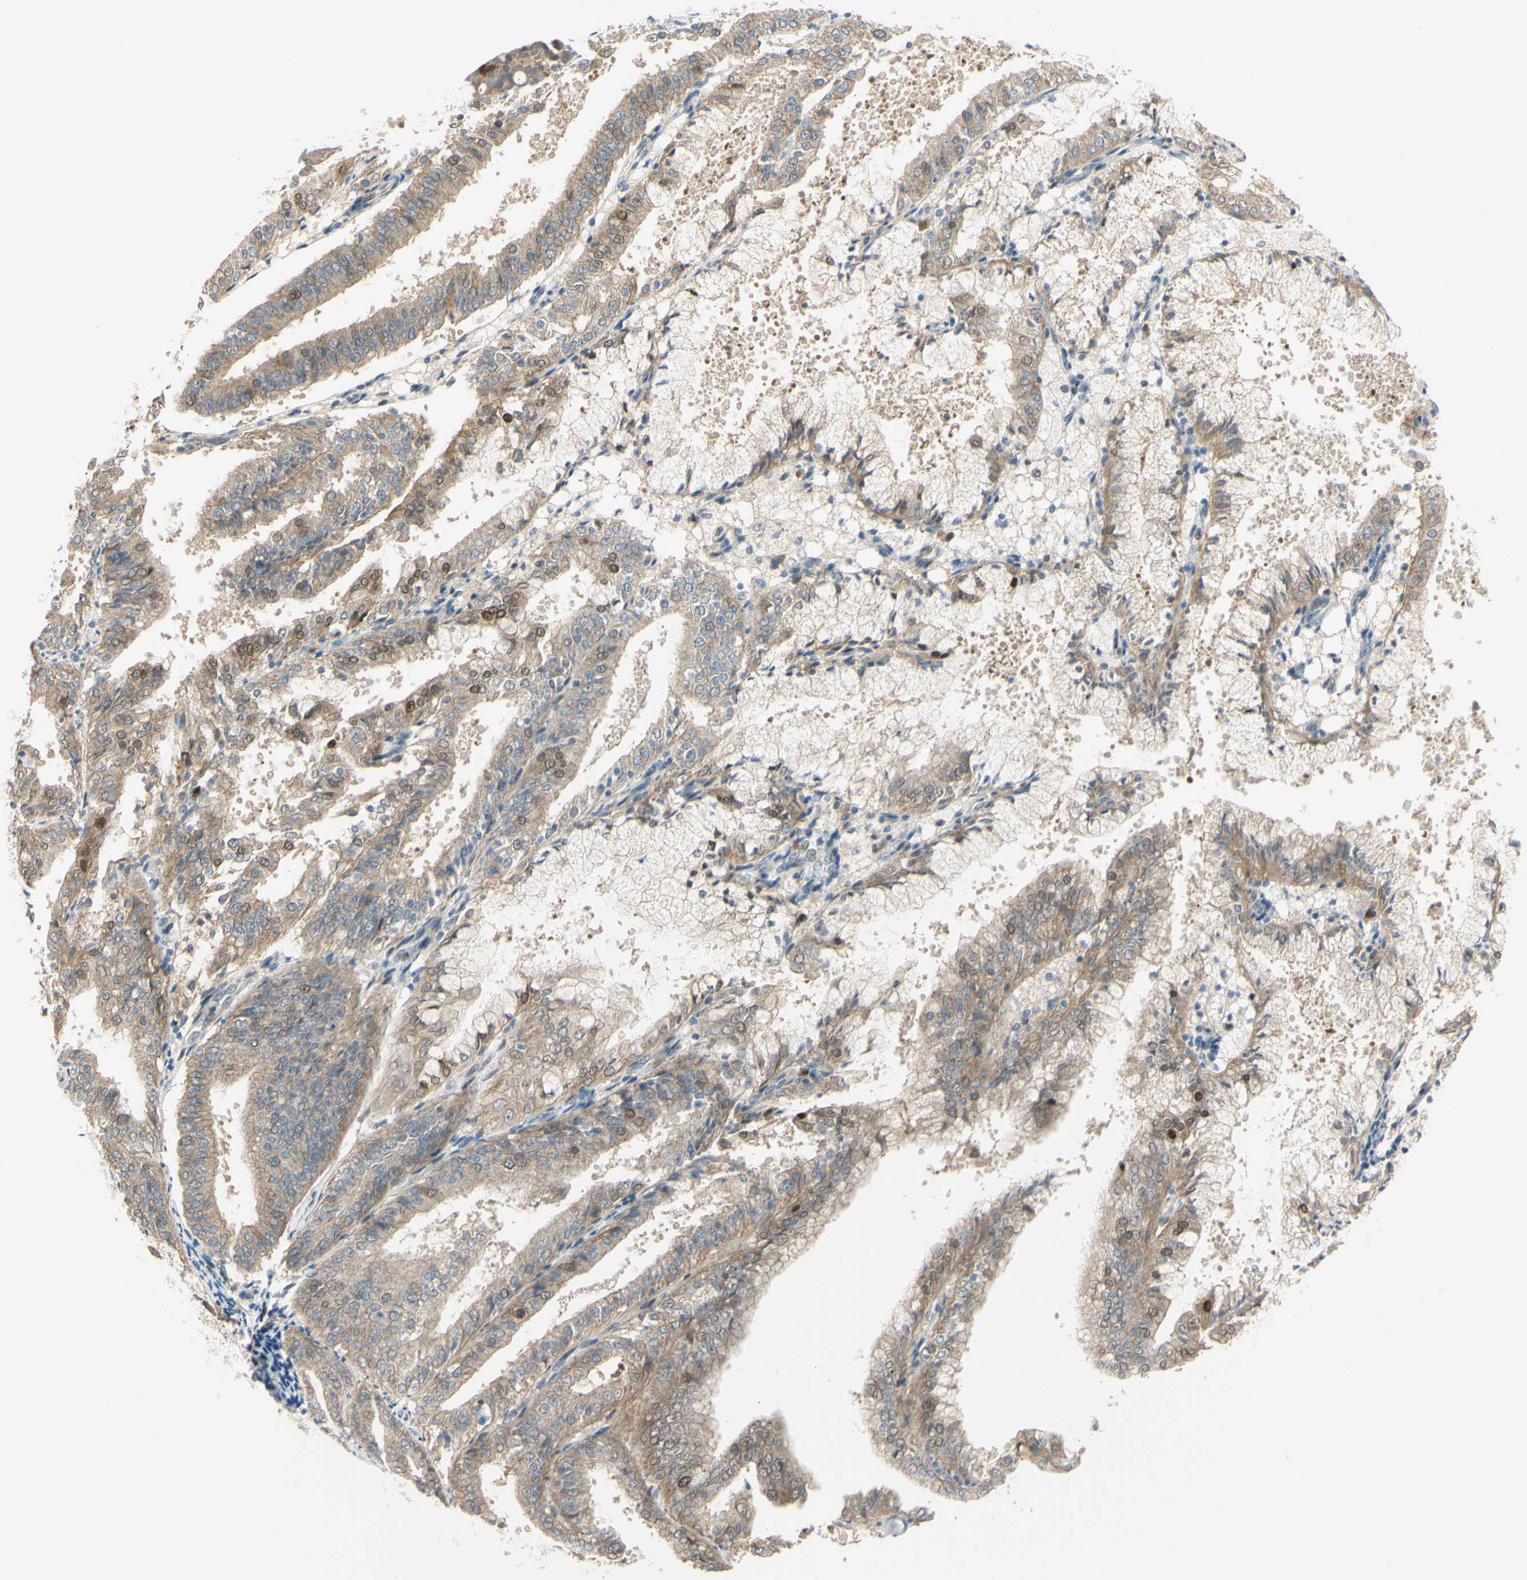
{"staining": {"intensity": "weak", "quantity": ">75%", "location": "cytoplasmic/membranous,nuclear"}, "tissue": "endometrial cancer", "cell_type": "Tumor cells", "image_type": "cancer", "snomed": [{"axis": "morphology", "description": "Adenocarcinoma, NOS"}, {"axis": "topography", "description": "Endometrium"}], "caption": "Immunohistochemistry (IHC) of endometrial cancer (adenocarcinoma) exhibits low levels of weak cytoplasmic/membranous and nuclear staining in about >75% of tumor cells. The protein of interest is stained brown, and the nuclei are stained in blue (DAB (3,3'-diaminobenzidine) IHC with brightfield microscopy, high magnification).", "gene": "PTTG1", "patient": {"sex": "female", "age": 63}}